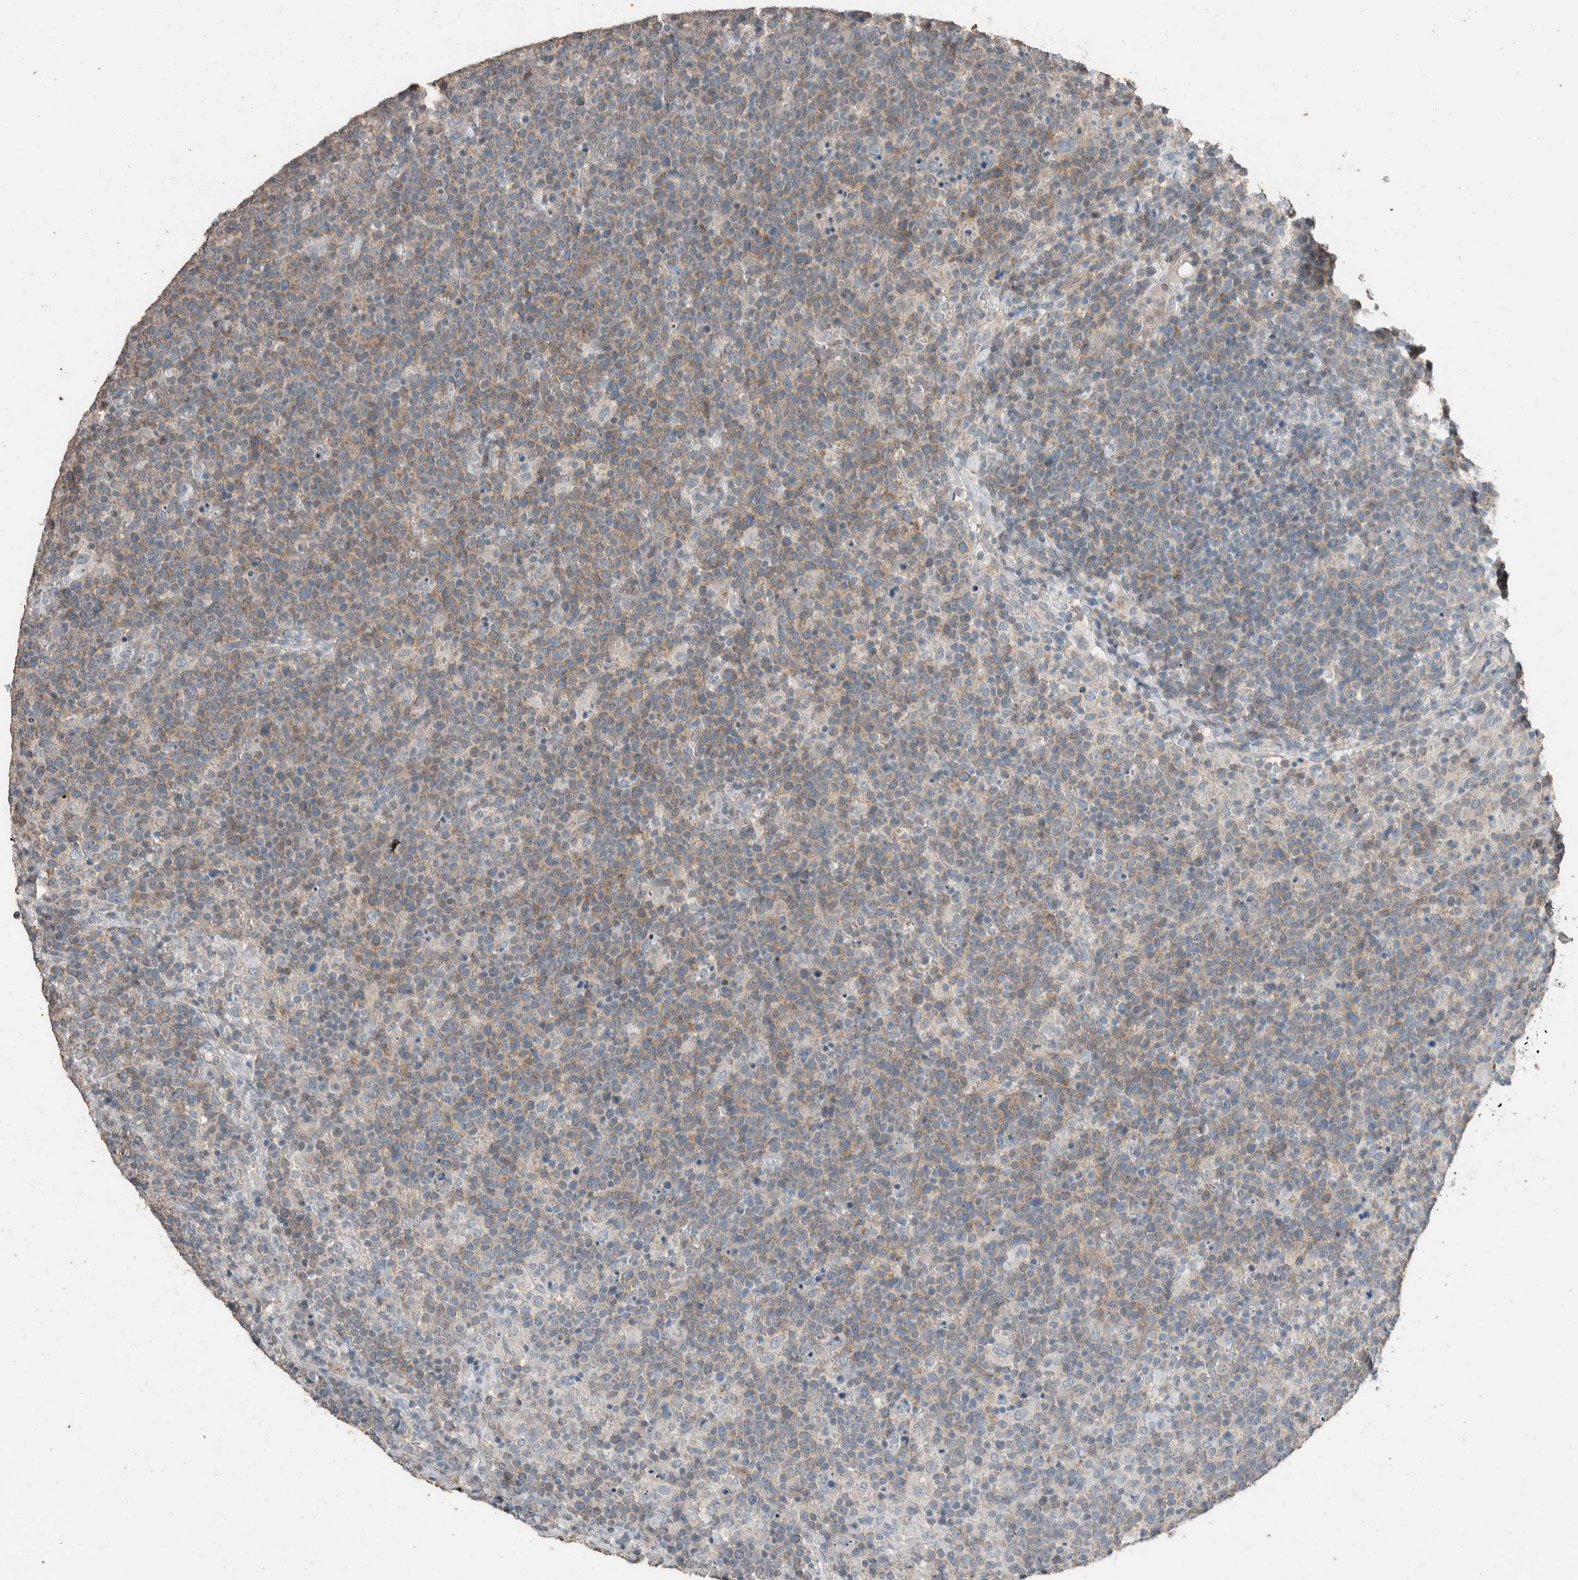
{"staining": {"intensity": "weak", "quantity": ">75%", "location": "cytoplasmic/membranous"}, "tissue": "lymphoma", "cell_type": "Tumor cells", "image_type": "cancer", "snomed": [{"axis": "morphology", "description": "Malignant lymphoma, non-Hodgkin's type, High grade"}, {"axis": "topography", "description": "Lymph node"}], "caption": "Lymphoma stained with DAB immunohistochemistry (IHC) shows low levels of weak cytoplasmic/membranous expression in about >75% of tumor cells.", "gene": "ACVR2B", "patient": {"sex": "male", "age": 61}}